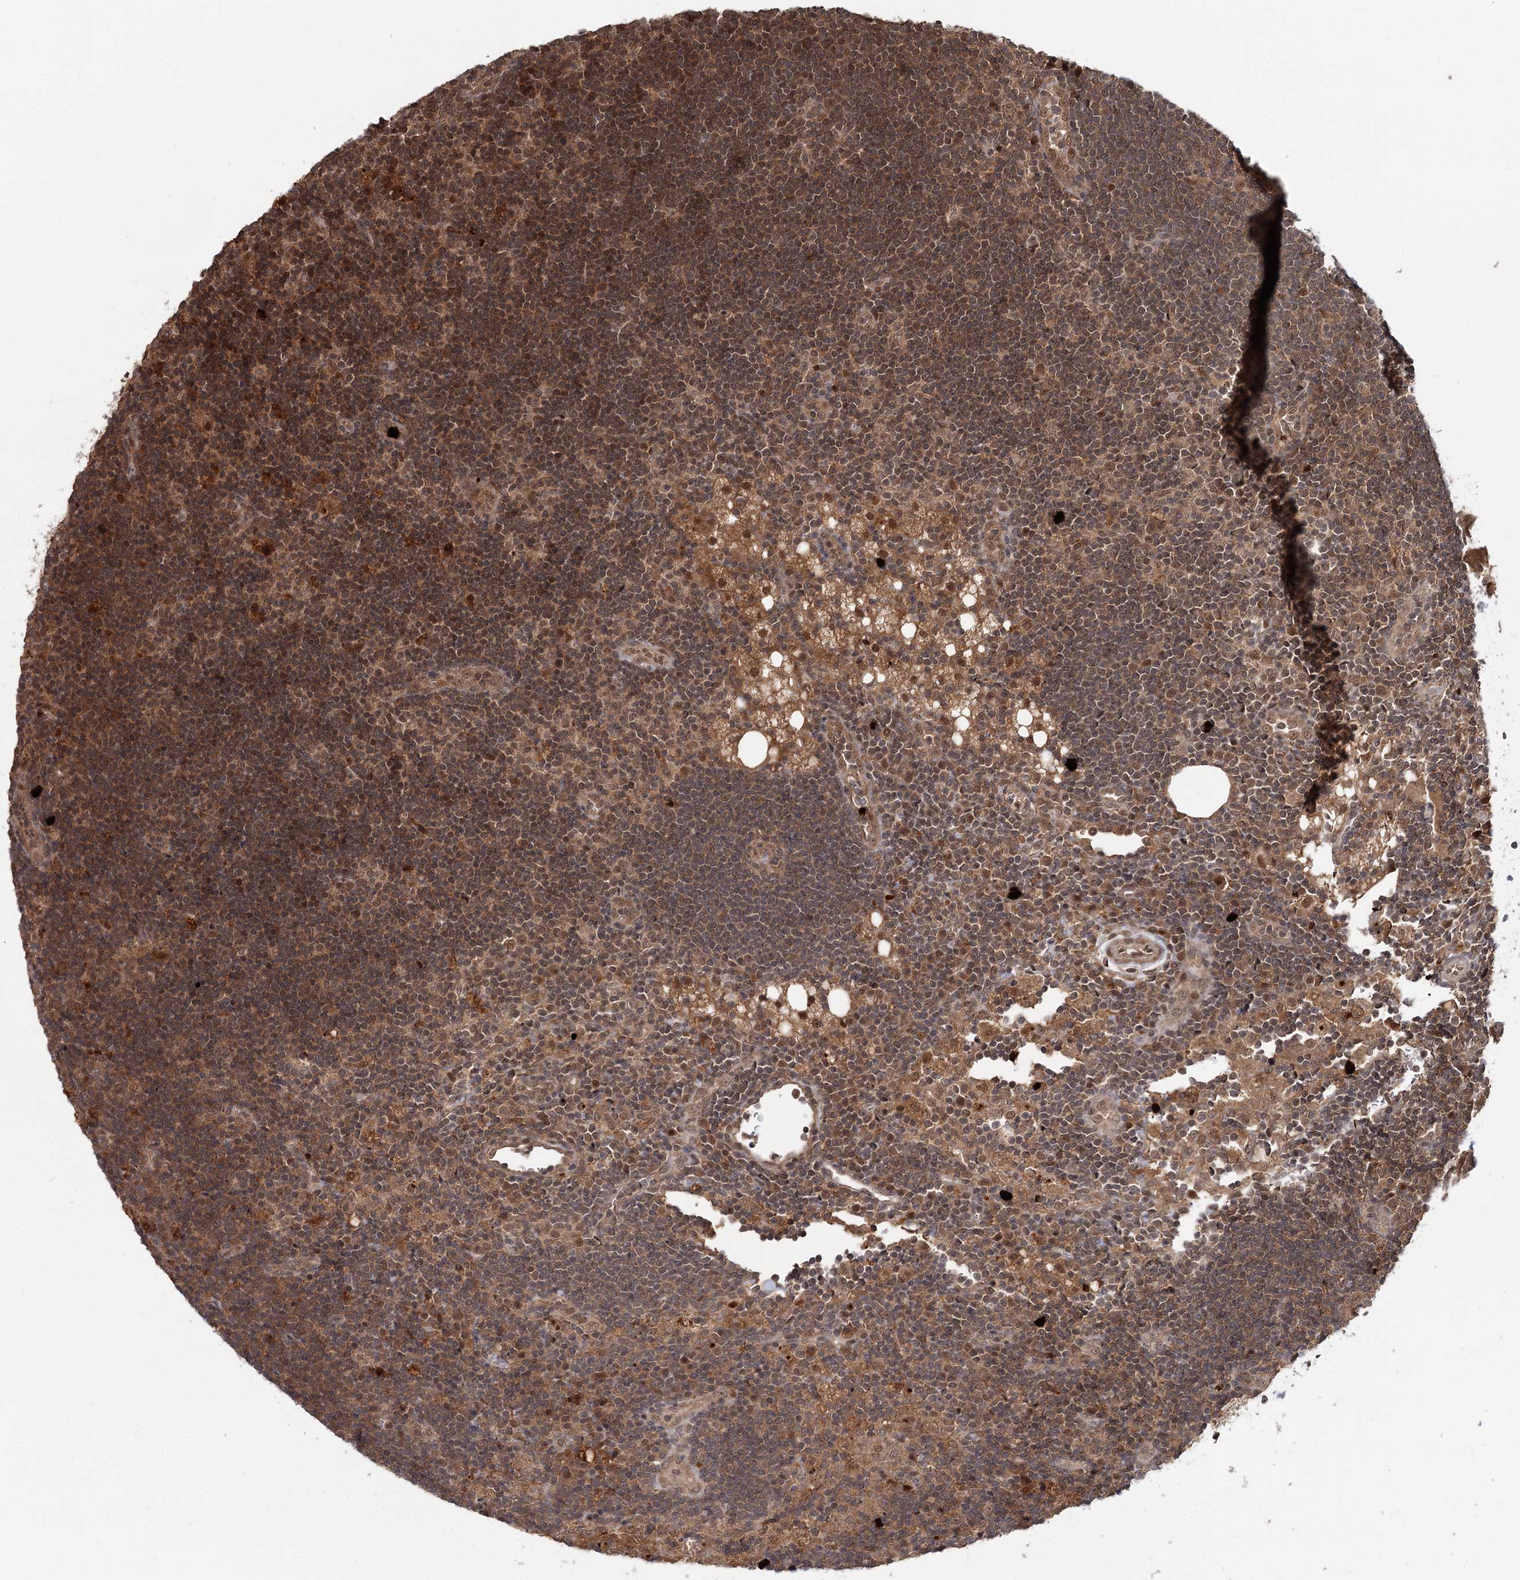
{"staining": {"intensity": "weak", "quantity": ">75%", "location": "cytoplasmic/membranous,nuclear"}, "tissue": "lymph node", "cell_type": "Germinal center cells", "image_type": "normal", "snomed": [{"axis": "morphology", "description": "Normal tissue, NOS"}, {"axis": "topography", "description": "Lymph node"}], "caption": "Protein positivity by immunohistochemistry demonstrates weak cytoplasmic/membranous,nuclear positivity in approximately >75% of germinal center cells in normal lymph node. The staining was performed using DAB (3,3'-diaminobenzidine) to visualize the protein expression in brown, while the nuclei were stained in blue with hematoxylin (Magnification: 20x).", "gene": "N6AMT1", "patient": {"sex": "male", "age": 24}}